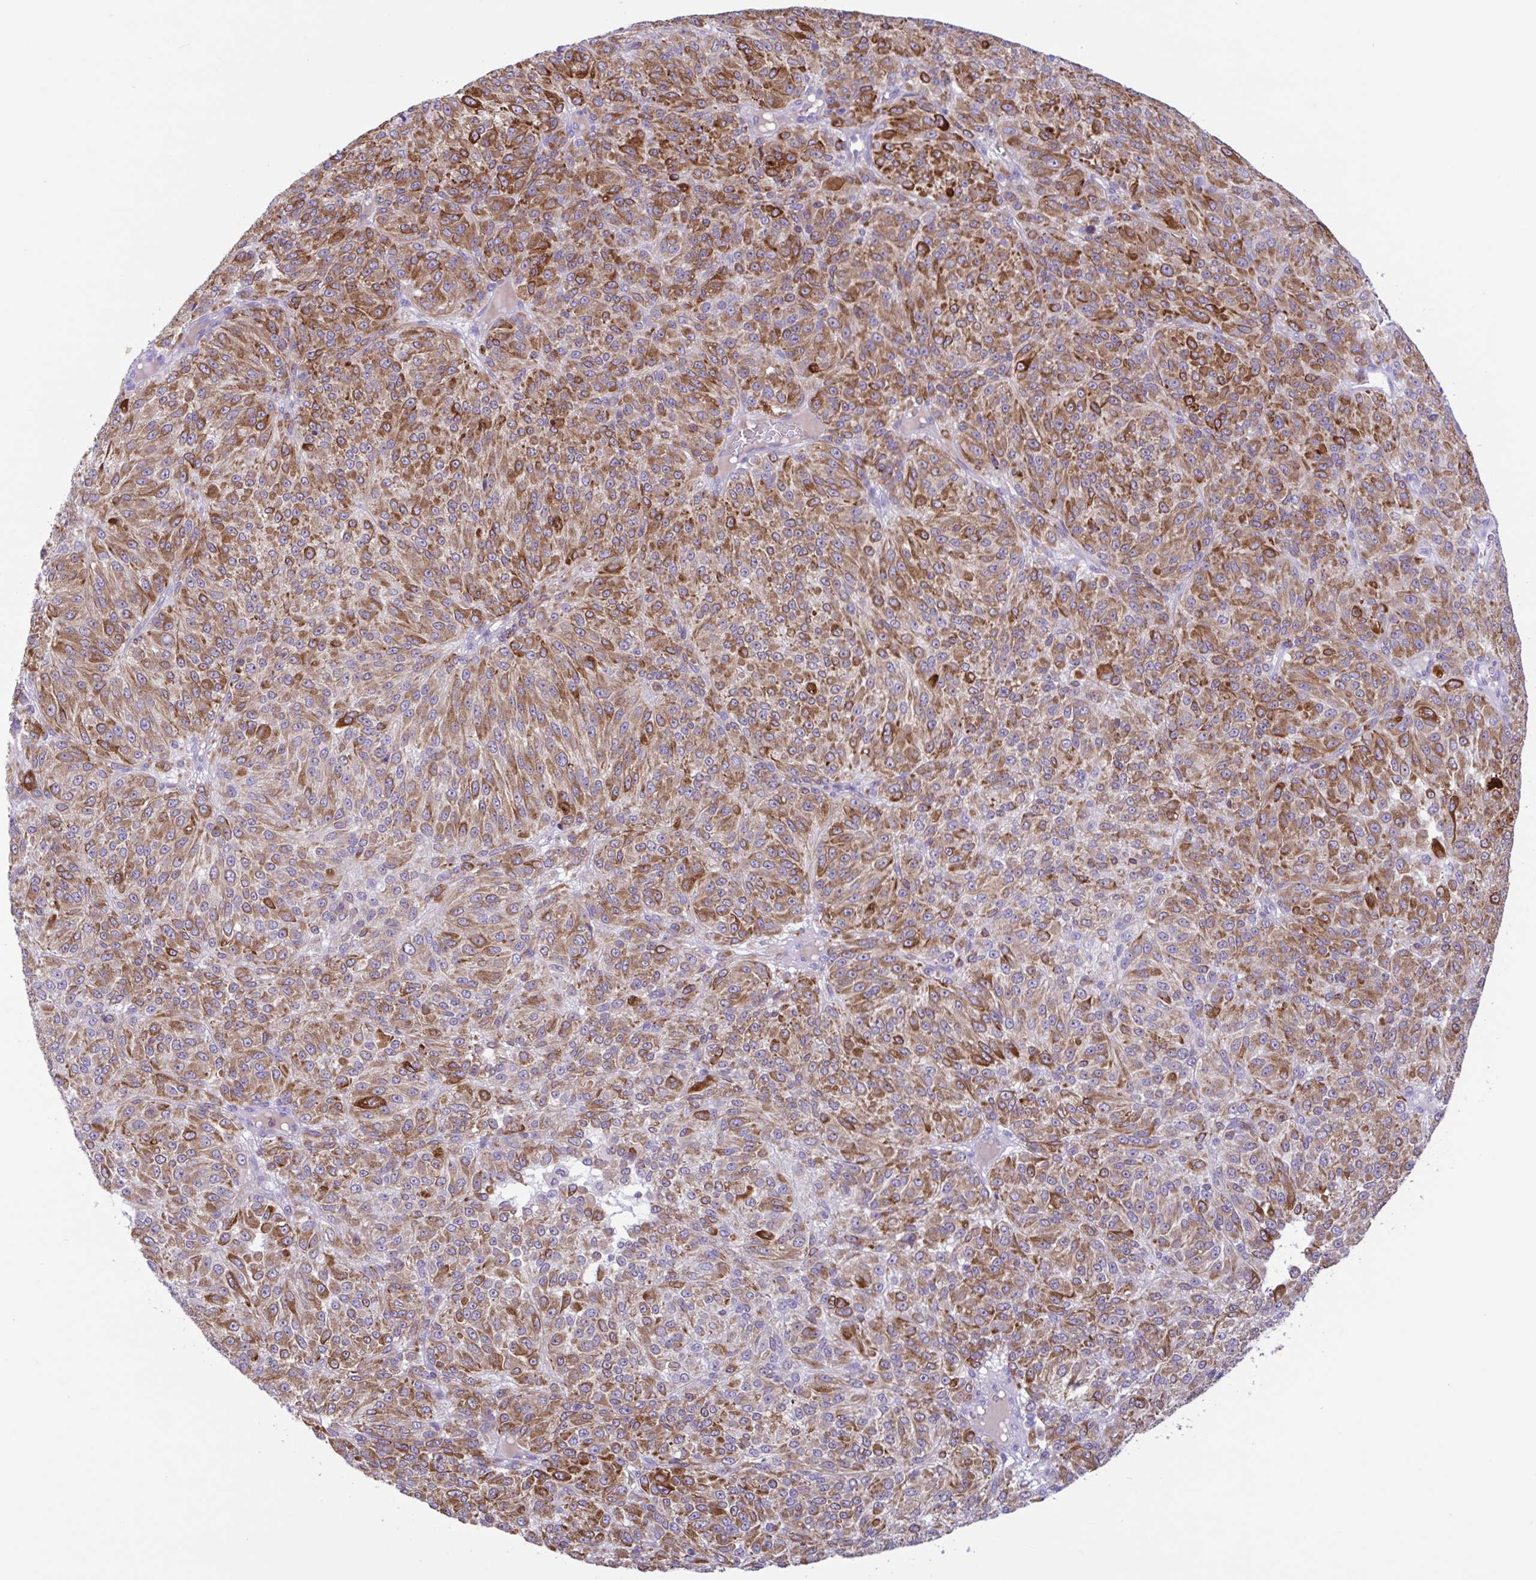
{"staining": {"intensity": "moderate", "quantity": ">75%", "location": "cytoplasmic/membranous"}, "tissue": "melanoma", "cell_type": "Tumor cells", "image_type": "cancer", "snomed": [{"axis": "morphology", "description": "Malignant melanoma, Metastatic site"}, {"axis": "topography", "description": "Brain"}], "caption": "IHC histopathology image of neoplastic tissue: malignant melanoma (metastatic site) stained using immunohistochemistry (IHC) displays medium levels of moderate protein expression localized specifically in the cytoplasmic/membranous of tumor cells, appearing as a cytoplasmic/membranous brown color.", "gene": "SREBF1", "patient": {"sex": "female", "age": 56}}